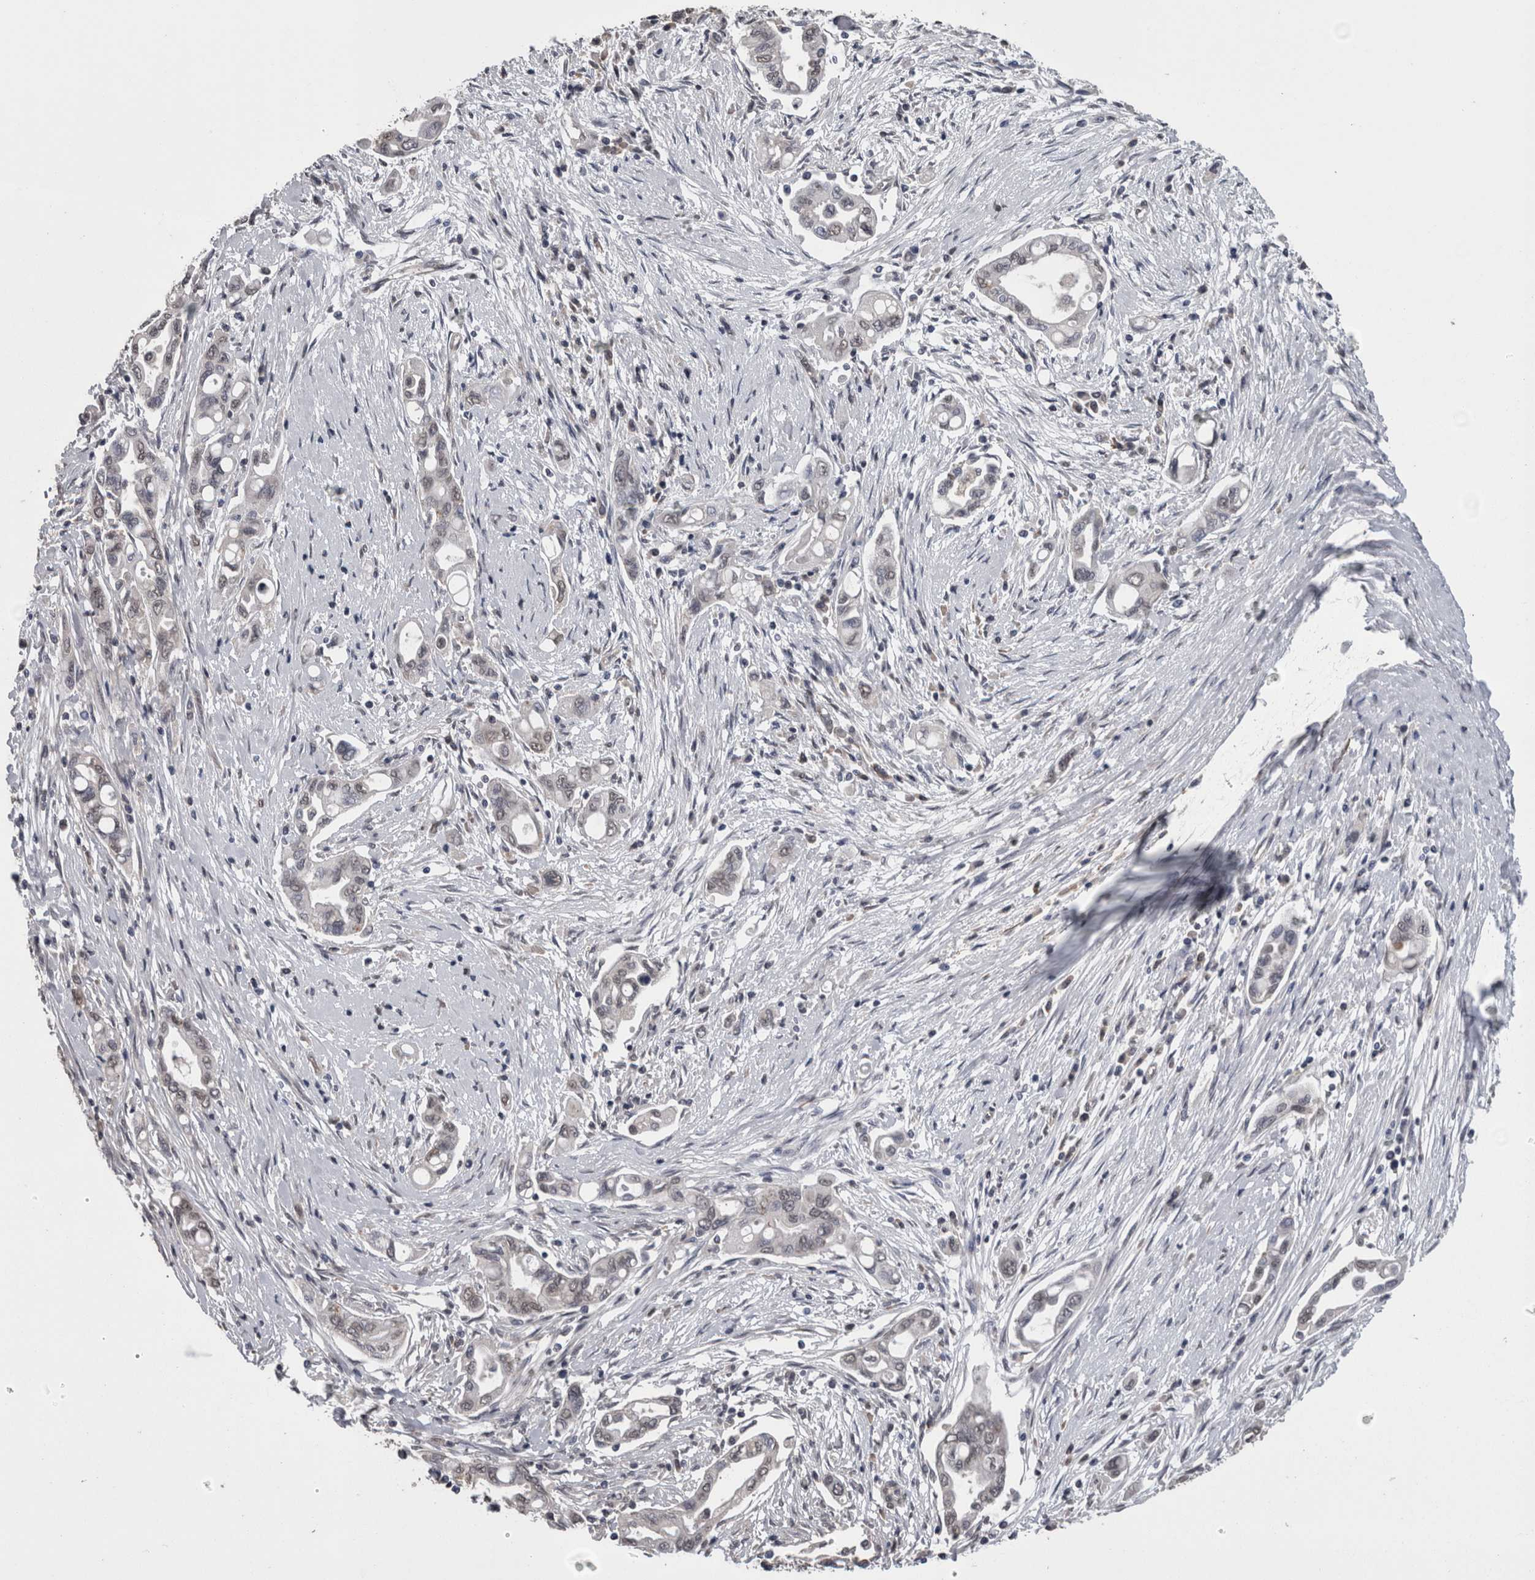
{"staining": {"intensity": "weak", "quantity": "<25%", "location": "cytoplasmic/membranous"}, "tissue": "pancreatic cancer", "cell_type": "Tumor cells", "image_type": "cancer", "snomed": [{"axis": "morphology", "description": "Adenocarcinoma, NOS"}, {"axis": "topography", "description": "Pancreas"}], "caption": "IHC histopathology image of neoplastic tissue: adenocarcinoma (pancreatic) stained with DAB exhibits no significant protein staining in tumor cells.", "gene": "DDX6", "patient": {"sex": "female", "age": 57}}